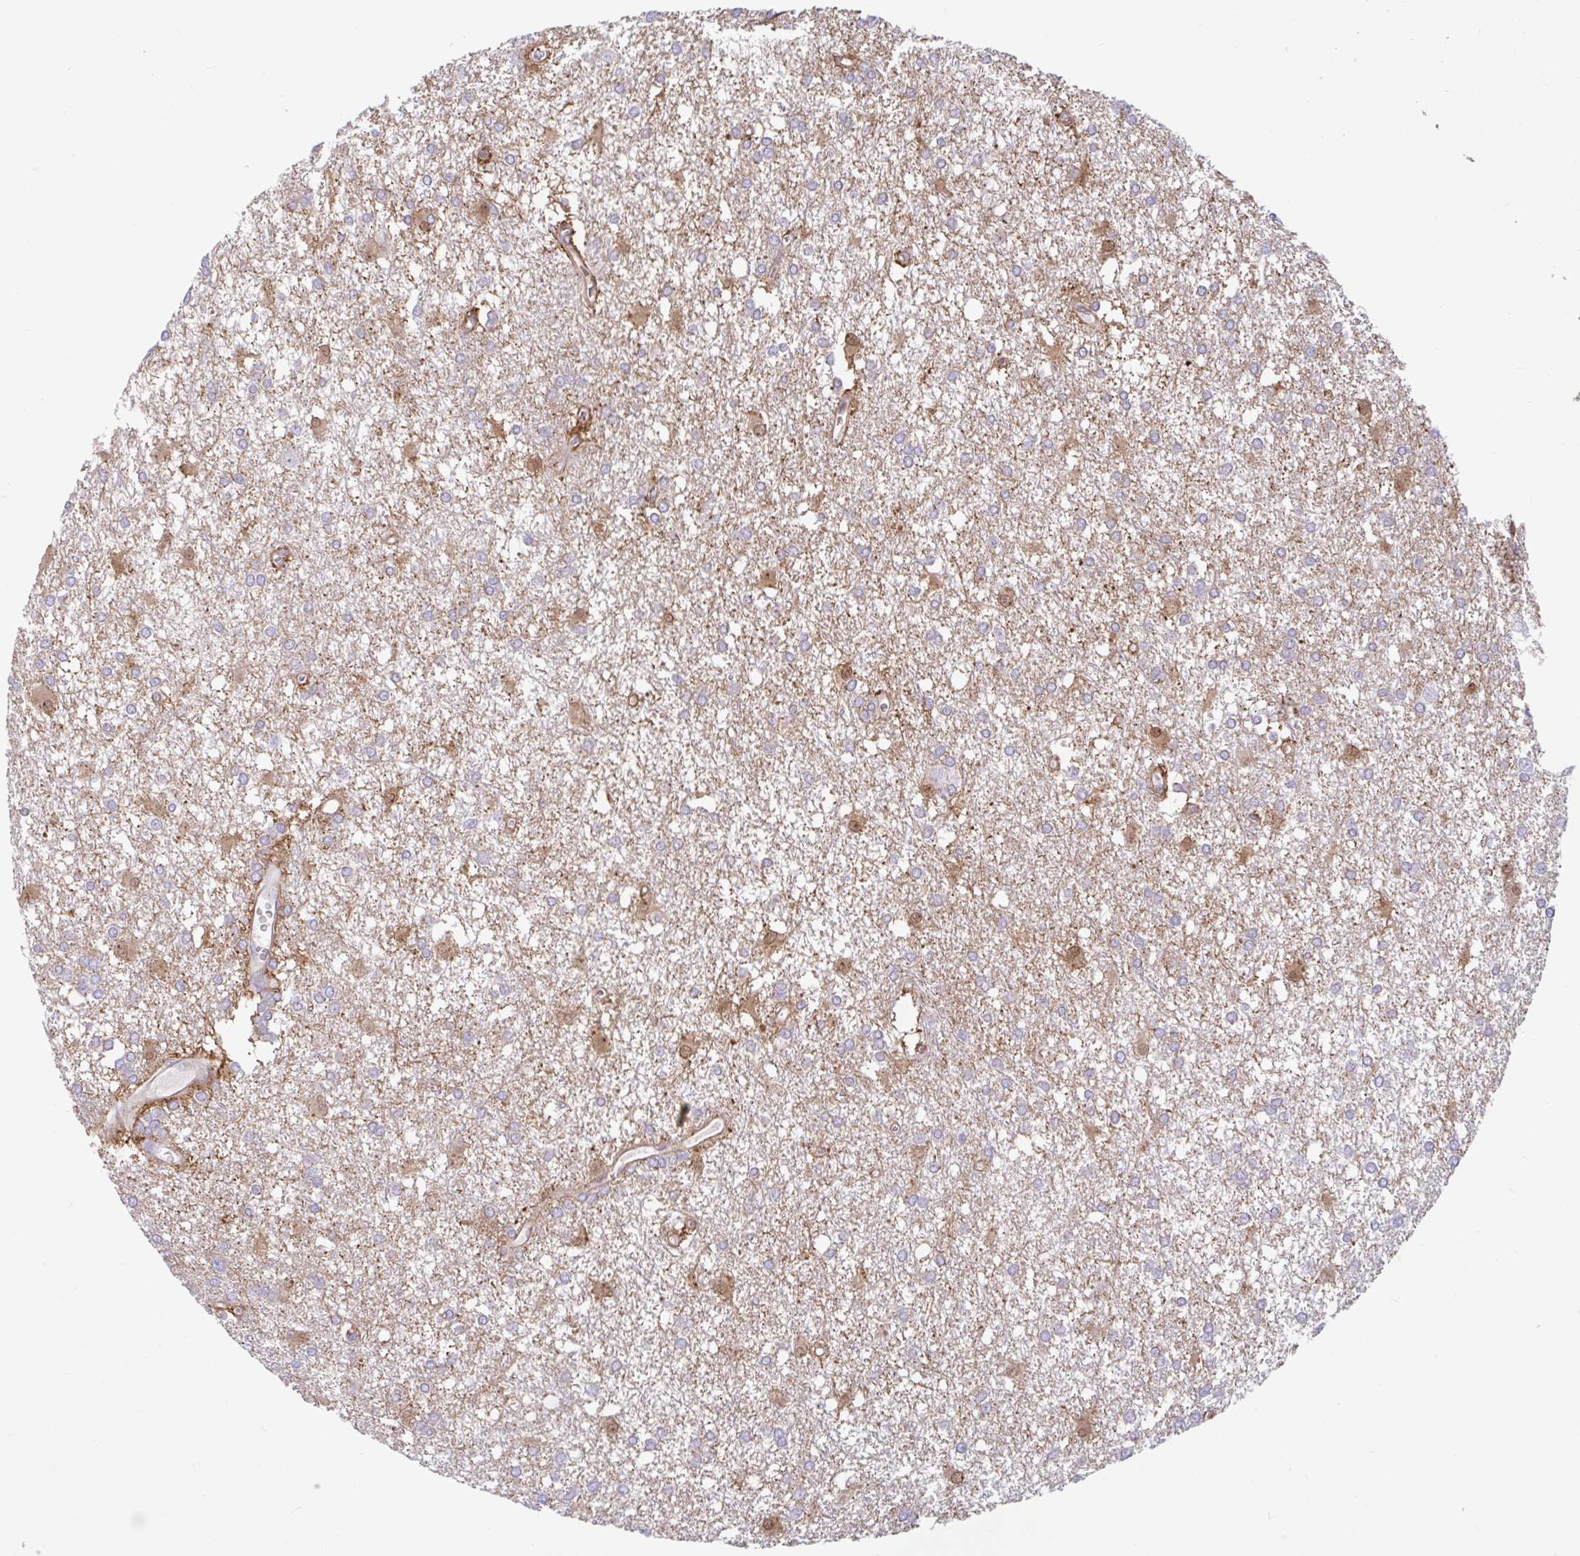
{"staining": {"intensity": "negative", "quantity": "none", "location": "none"}, "tissue": "glioma", "cell_type": "Tumor cells", "image_type": "cancer", "snomed": [{"axis": "morphology", "description": "Glioma, malignant, High grade"}, {"axis": "topography", "description": "Brain"}], "caption": "A high-resolution histopathology image shows immunohistochemistry (IHC) staining of malignant glioma (high-grade), which demonstrates no significant staining in tumor cells.", "gene": "FAM107A", "patient": {"sex": "male", "age": 48}}